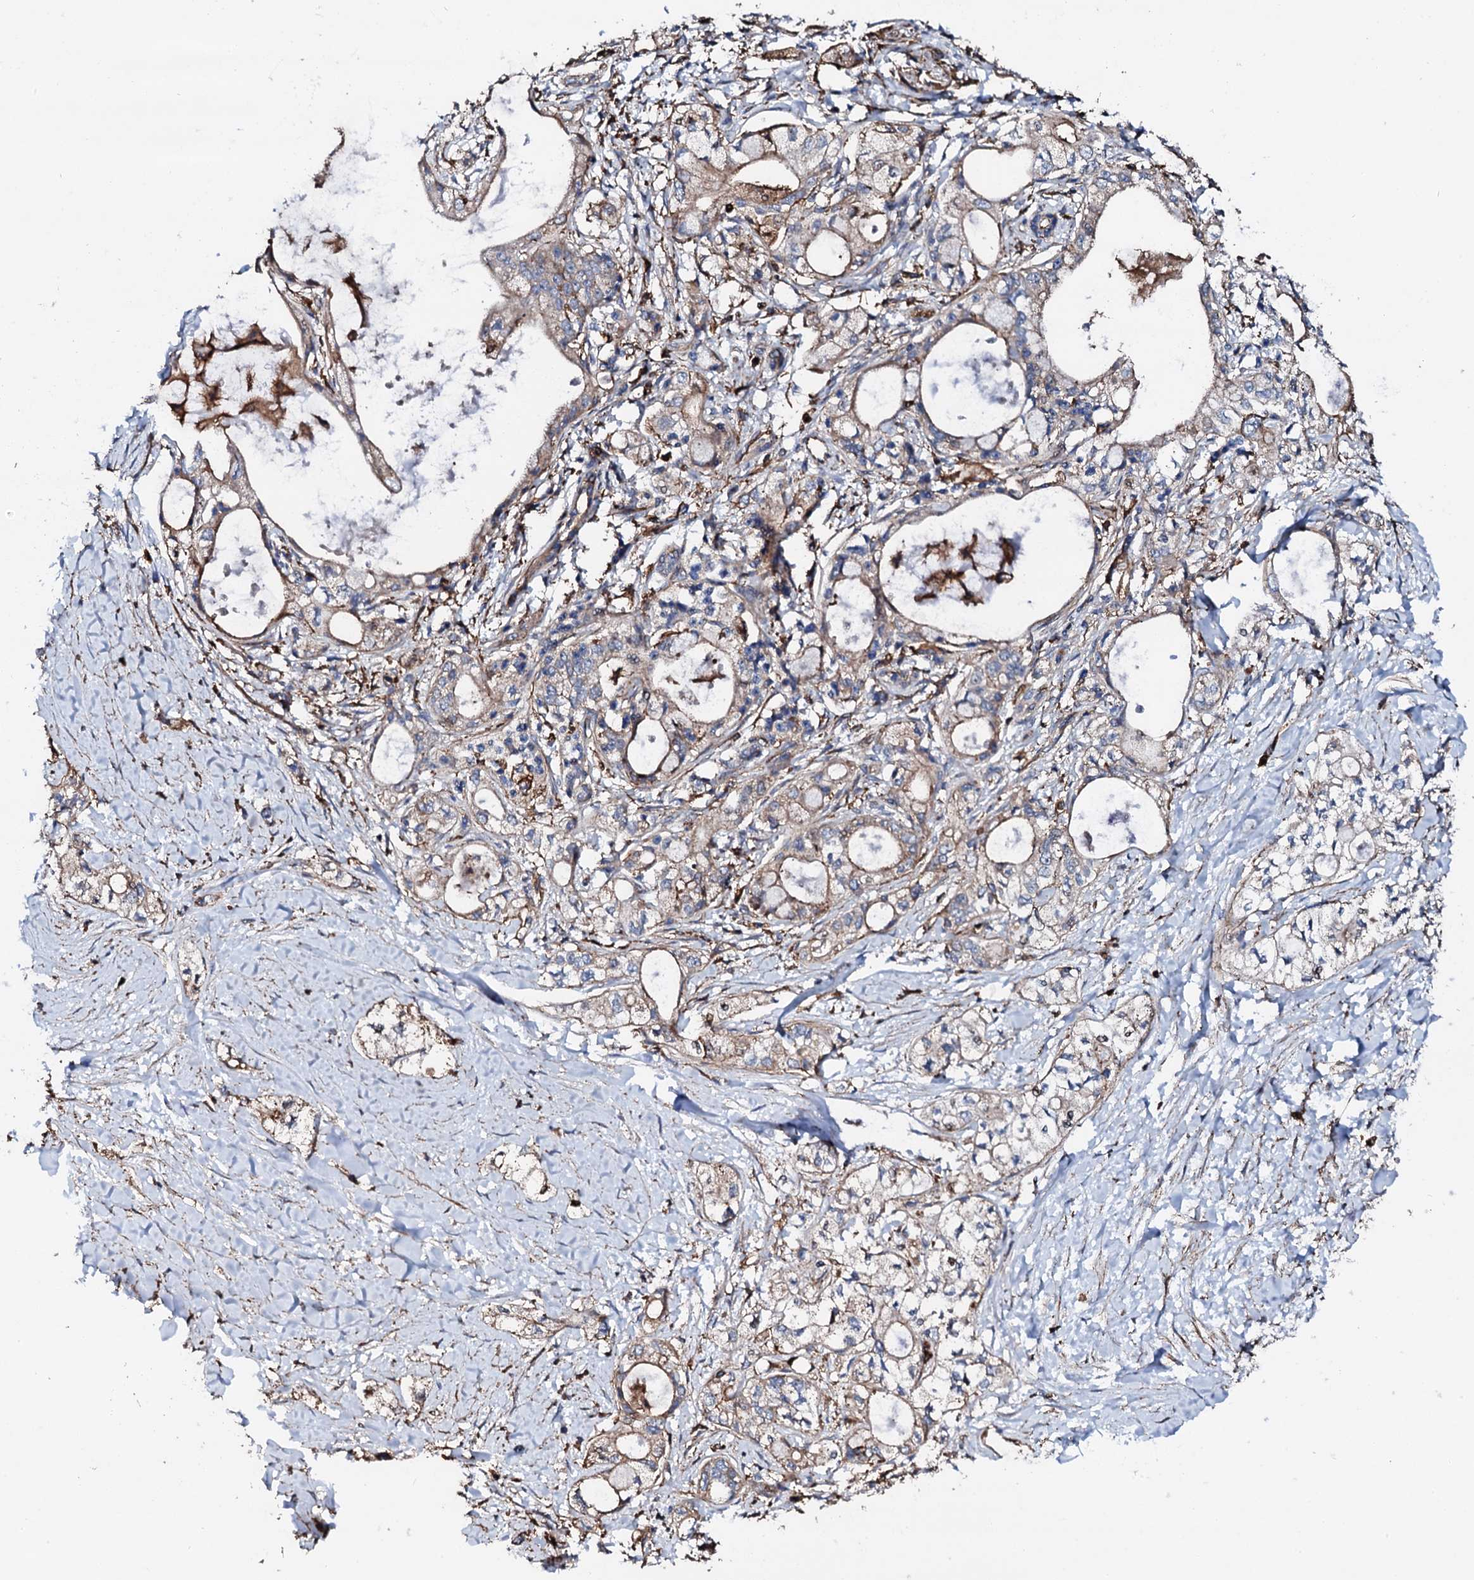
{"staining": {"intensity": "weak", "quantity": "25%-75%", "location": "cytoplasmic/membranous"}, "tissue": "pancreatic cancer", "cell_type": "Tumor cells", "image_type": "cancer", "snomed": [{"axis": "morphology", "description": "Adenocarcinoma, NOS"}, {"axis": "topography", "description": "Pancreas"}], "caption": "The histopathology image demonstrates a brown stain indicating the presence of a protein in the cytoplasmic/membranous of tumor cells in pancreatic cancer (adenocarcinoma).", "gene": "INTS10", "patient": {"sex": "male", "age": 70}}